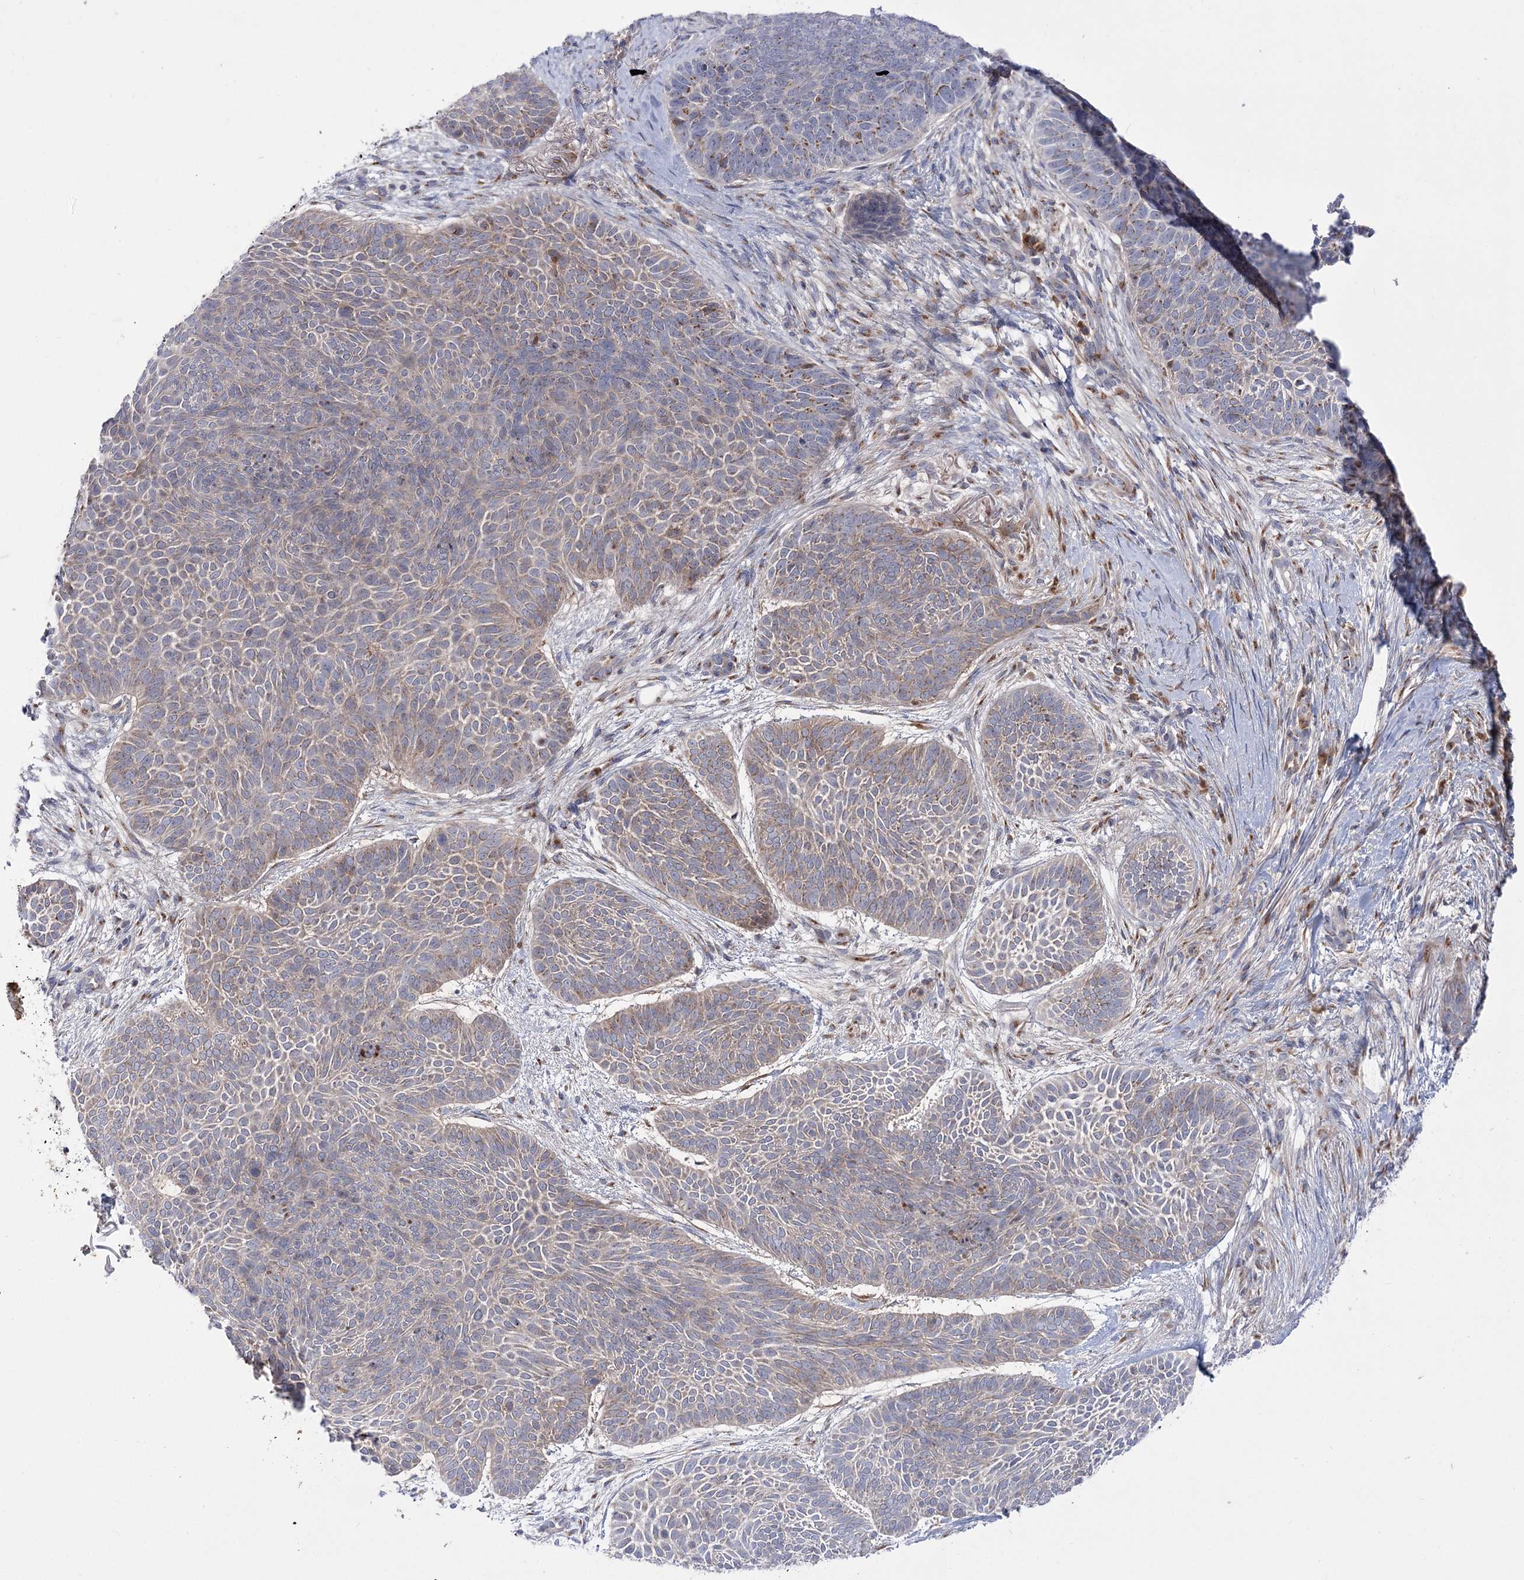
{"staining": {"intensity": "weak", "quantity": "25%-75%", "location": "cytoplasmic/membranous"}, "tissue": "skin cancer", "cell_type": "Tumor cells", "image_type": "cancer", "snomed": [{"axis": "morphology", "description": "Basal cell carcinoma"}, {"axis": "topography", "description": "Skin"}], "caption": "Immunohistochemistry (IHC) image of basal cell carcinoma (skin) stained for a protein (brown), which shows low levels of weak cytoplasmic/membranous expression in about 25%-75% of tumor cells.", "gene": "GBF1", "patient": {"sex": "male", "age": 85}}